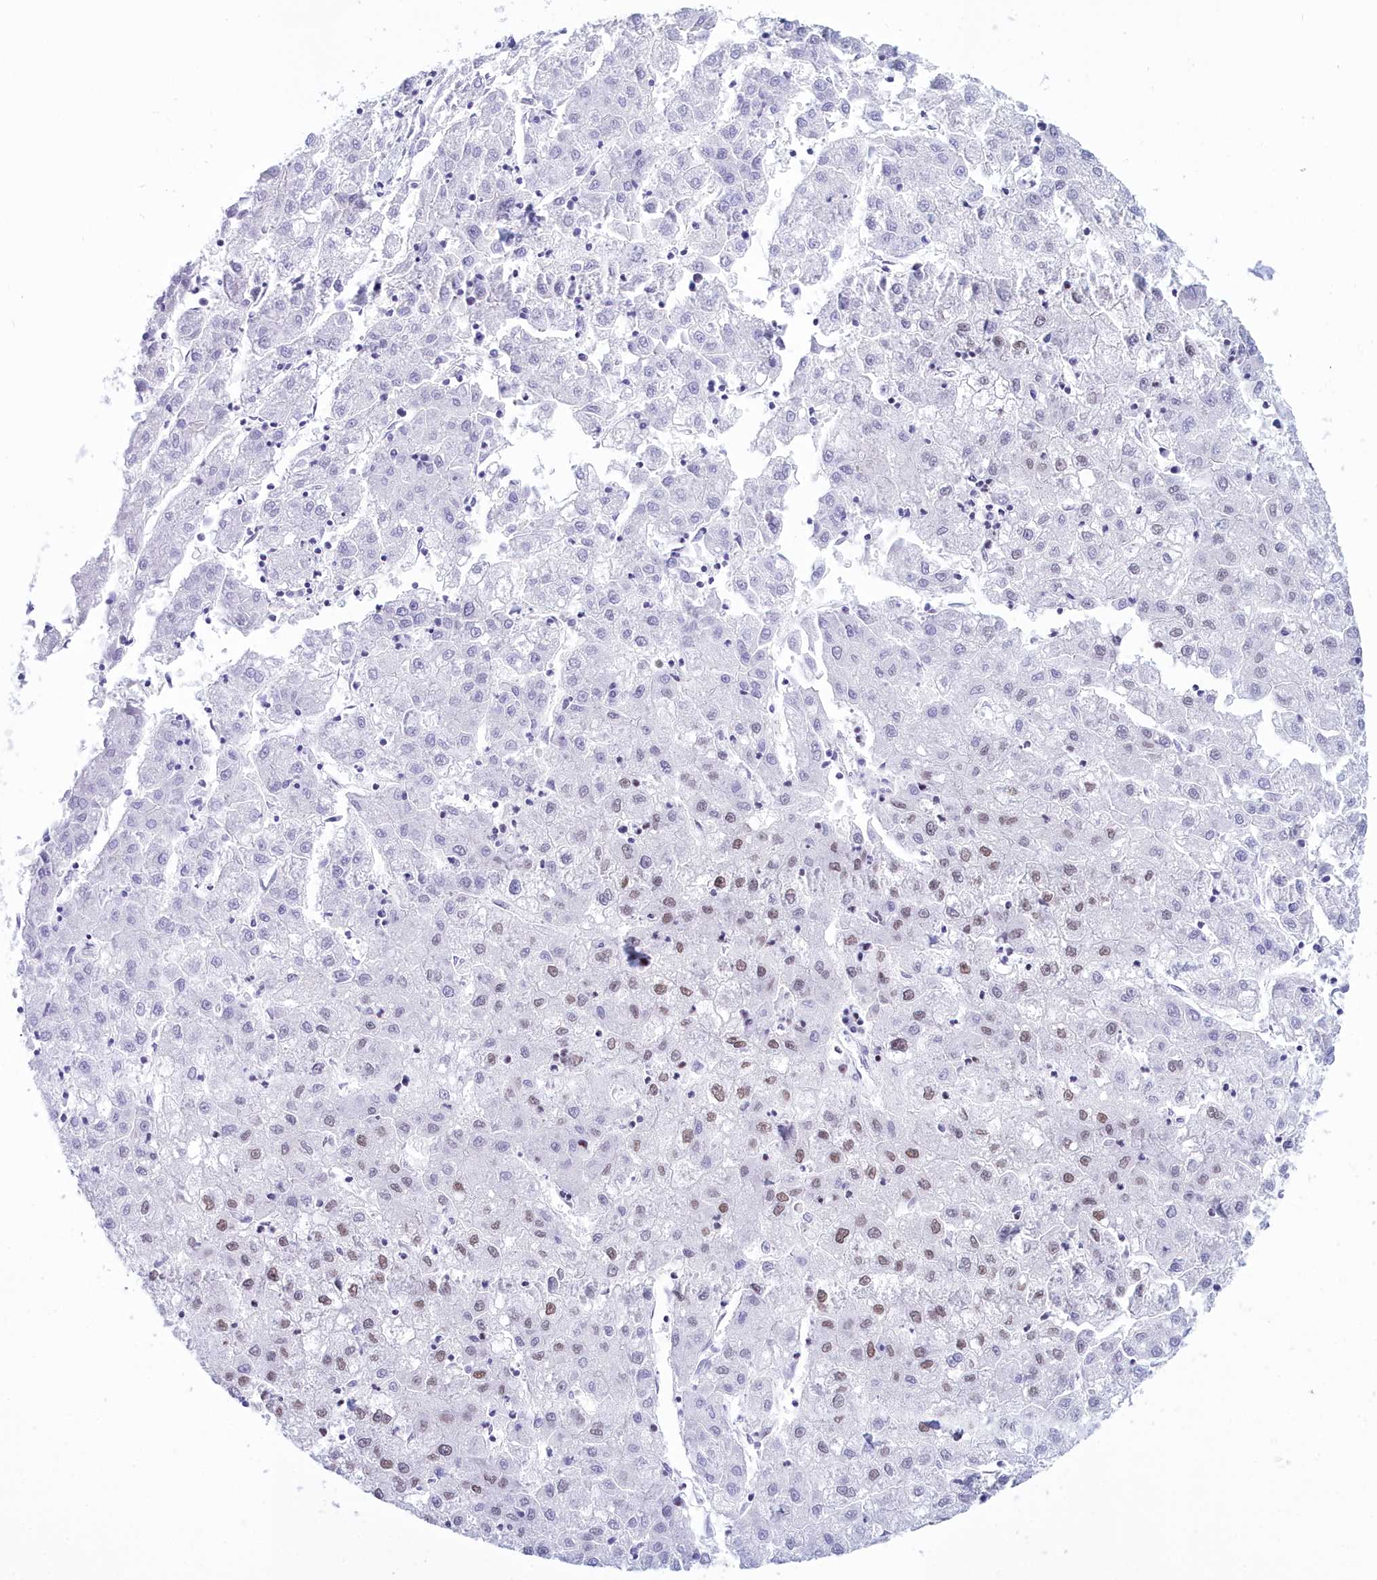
{"staining": {"intensity": "moderate", "quantity": "25%-75%", "location": "nuclear"}, "tissue": "liver cancer", "cell_type": "Tumor cells", "image_type": "cancer", "snomed": [{"axis": "morphology", "description": "Carcinoma, Hepatocellular, NOS"}, {"axis": "topography", "description": "Liver"}], "caption": "Moderate nuclear positivity for a protein is present in about 25%-75% of tumor cells of liver cancer (hepatocellular carcinoma) using immunohistochemistry.", "gene": "CDC26", "patient": {"sex": "male", "age": 72}}